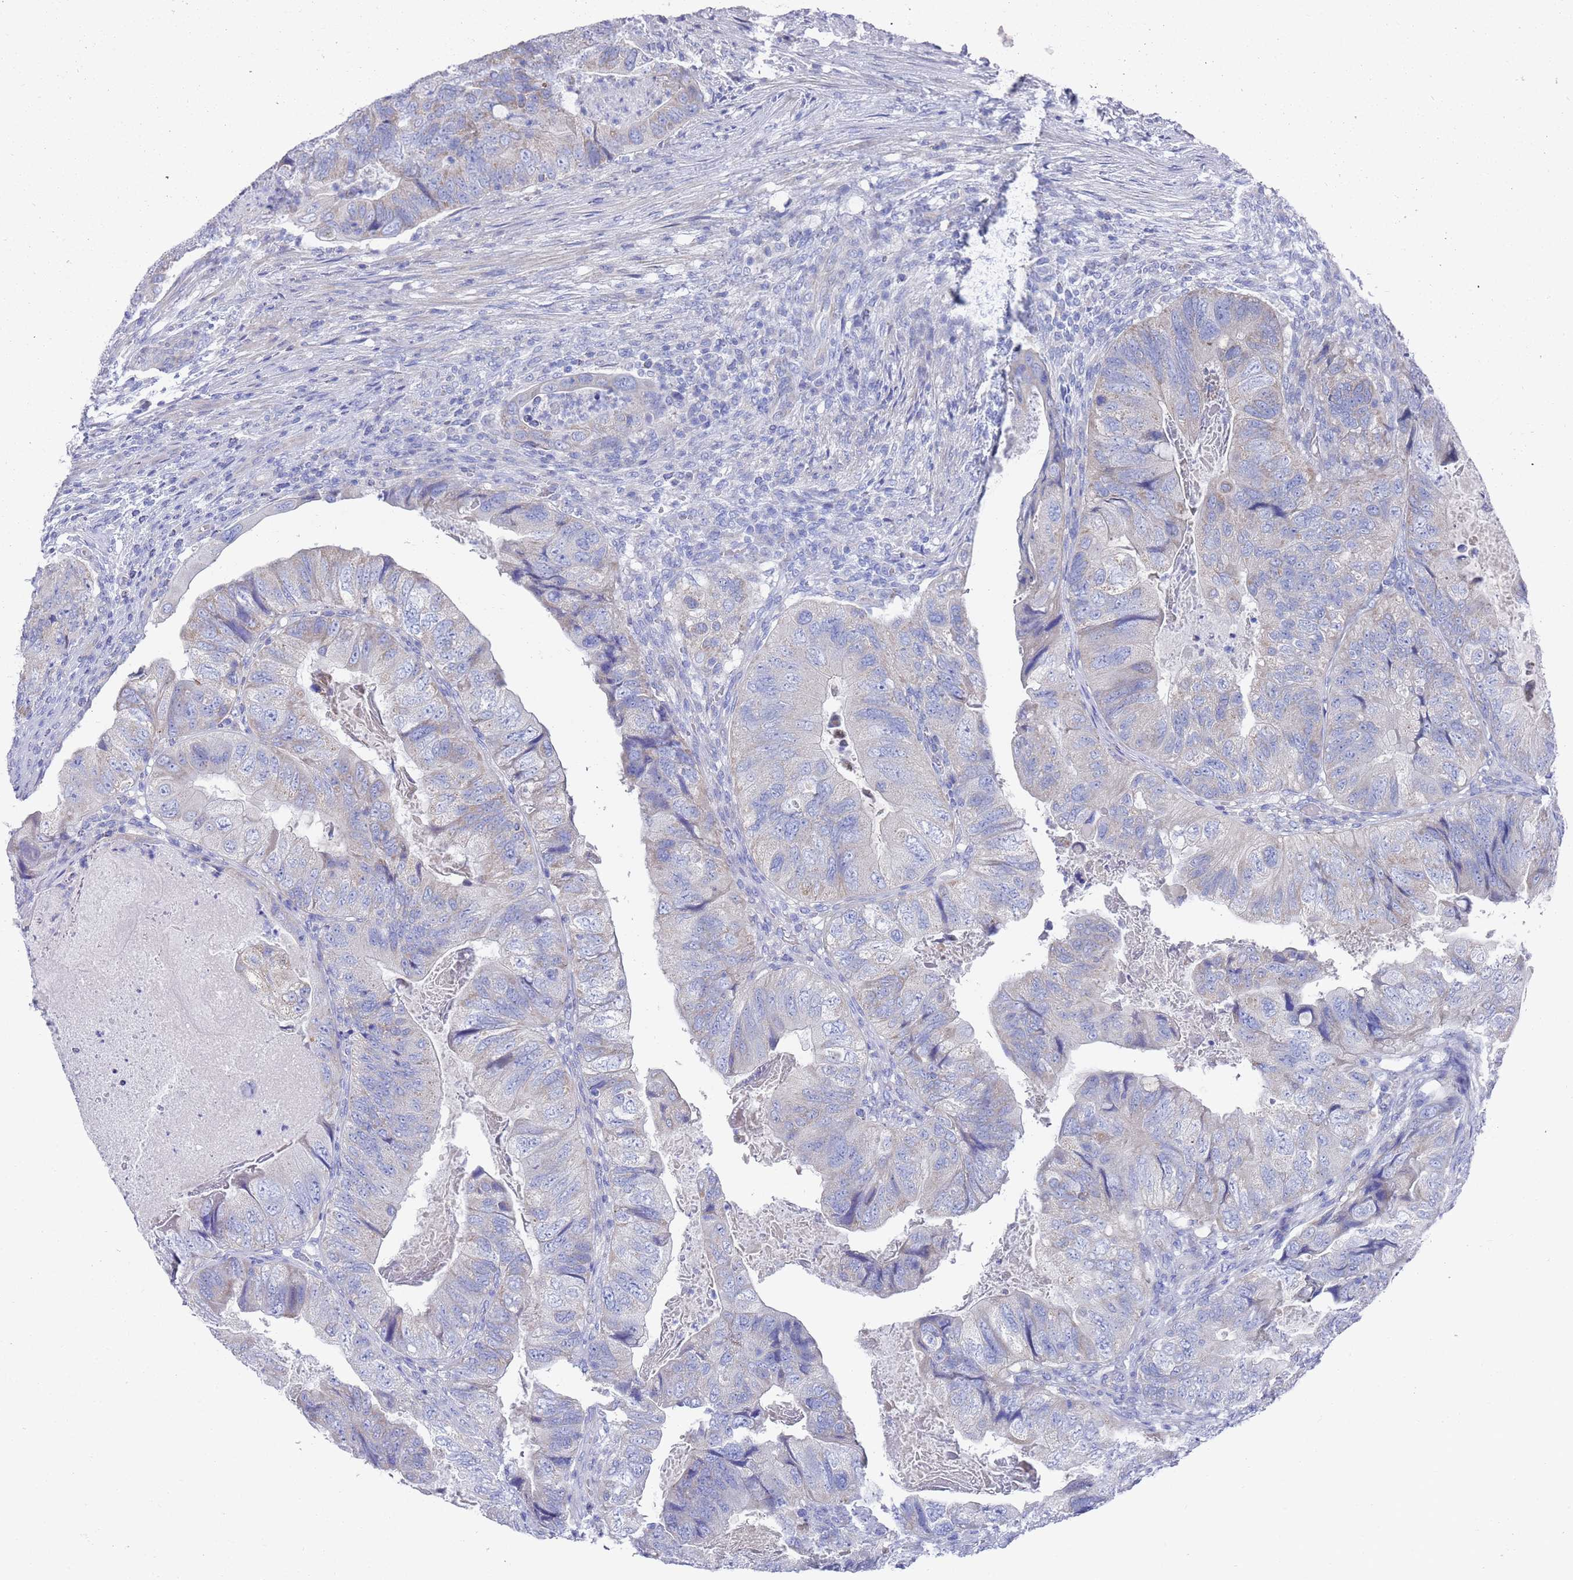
{"staining": {"intensity": "negative", "quantity": "none", "location": "none"}, "tissue": "colorectal cancer", "cell_type": "Tumor cells", "image_type": "cancer", "snomed": [{"axis": "morphology", "description": "Adenocarcinoma, NOS"}, {"axis": "topography", "description": "Rectum"}], "caption": "This is an immunohistochemistry (IHC) micrograph of colorectal cancer (adenocarcinoma). There is no positivity in tumor cells.", "gene": "SCAPER", "patient": {"sex": "male", "age": 63}}